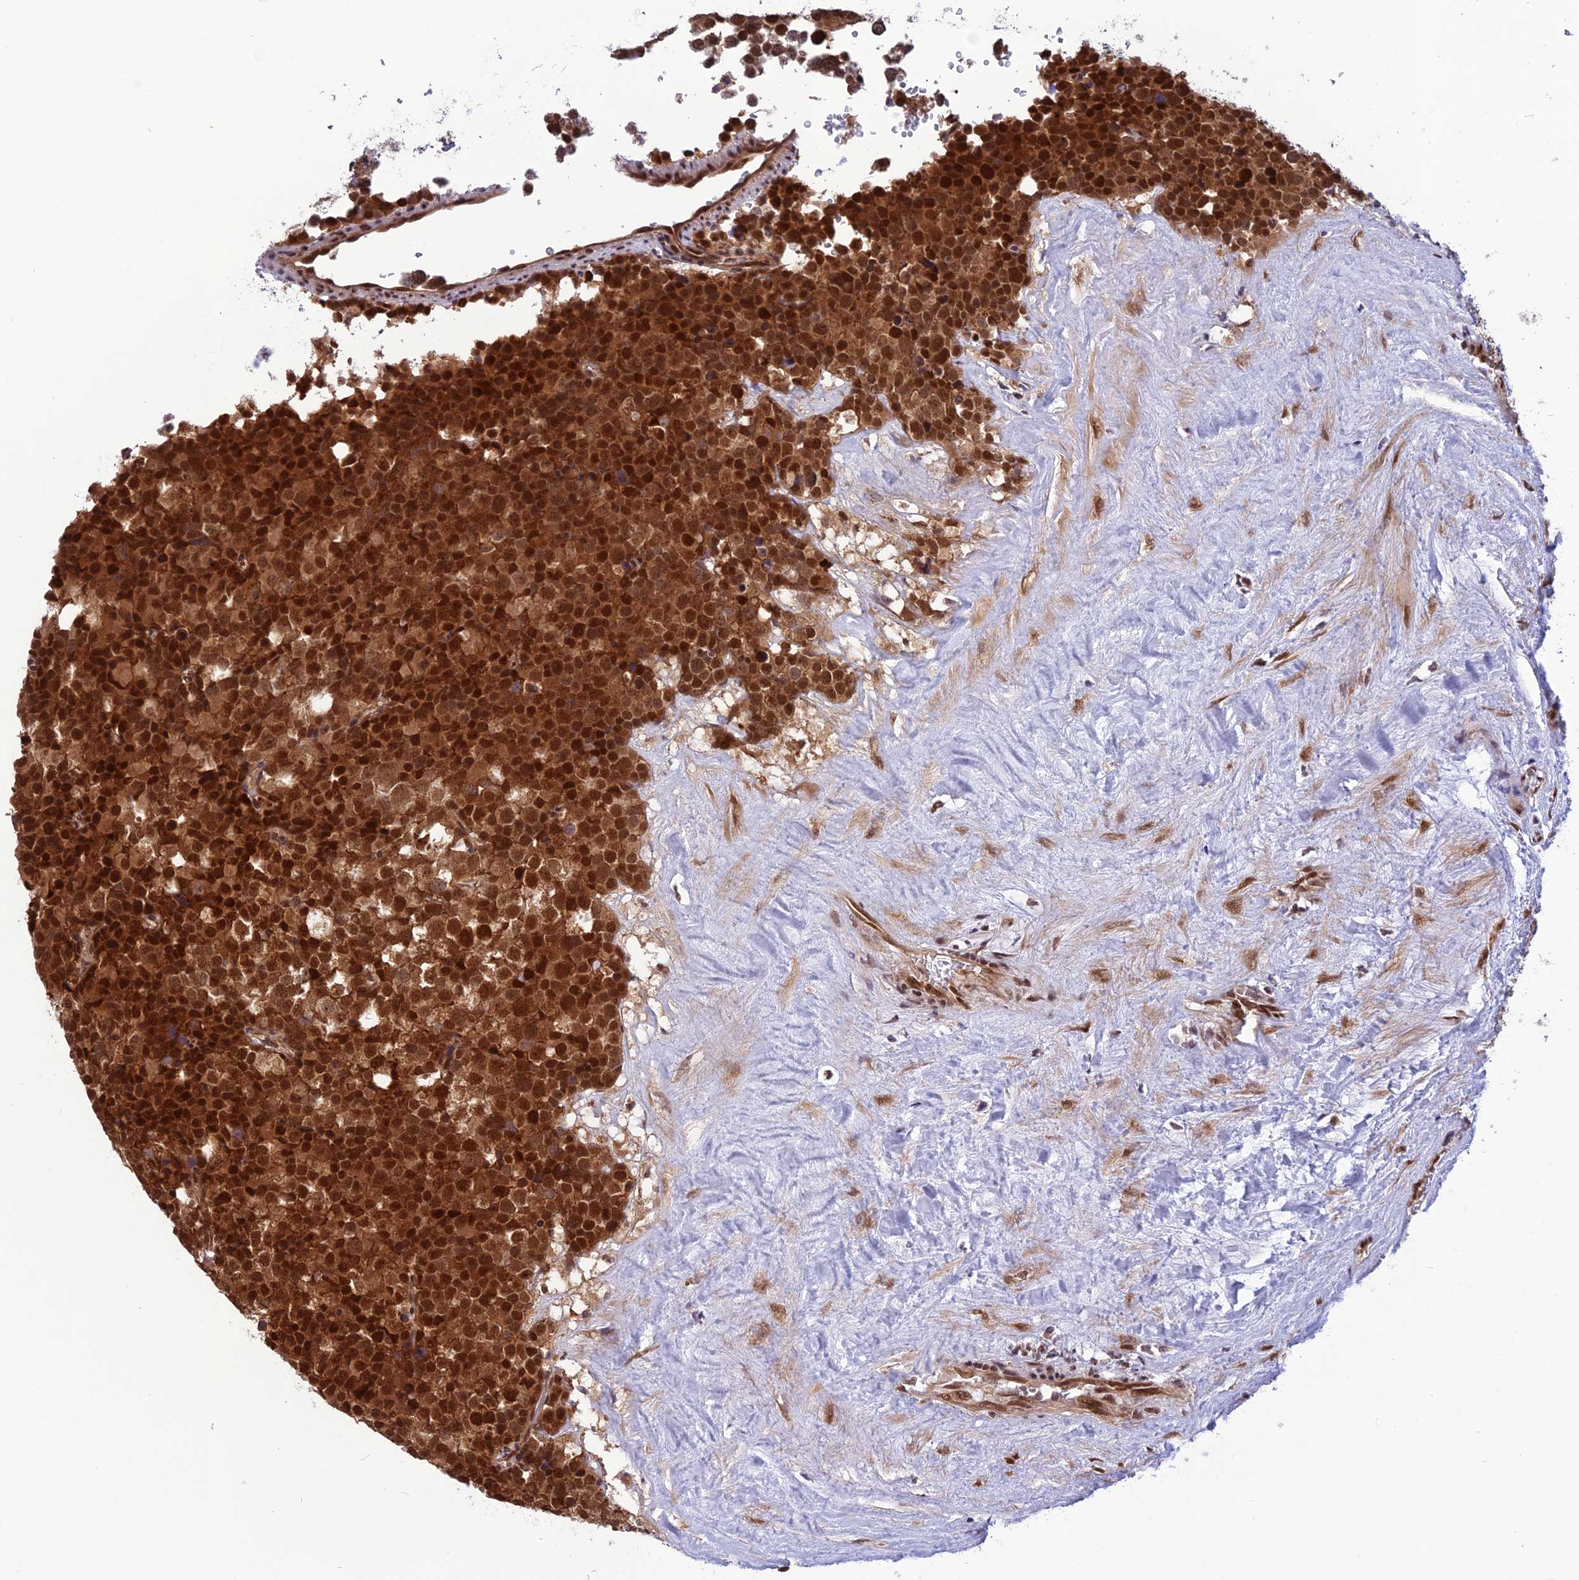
{"staining": {"intensity": "strong", "quantity": ">75%", "location": "cytoplasmic/membranous,nuclear"}, "tissue": "testis cancer", "cell_type": "Tumor cells", "image_type": "cancer", "snomed": [{"axis": "morphology", "description": "Seminoma, NOS"}, {"axis": "topography", "description": "Testis"}], "caption": "Approximately >75% of tumor cells in seminoma (testis) demonstrate strong cytoplasmic/membranous and nuclear protein staining as visualized by brown immunohistochemical staining.", "gene": "RTRAF", "patient": {"sex": "male", "age": 71}}